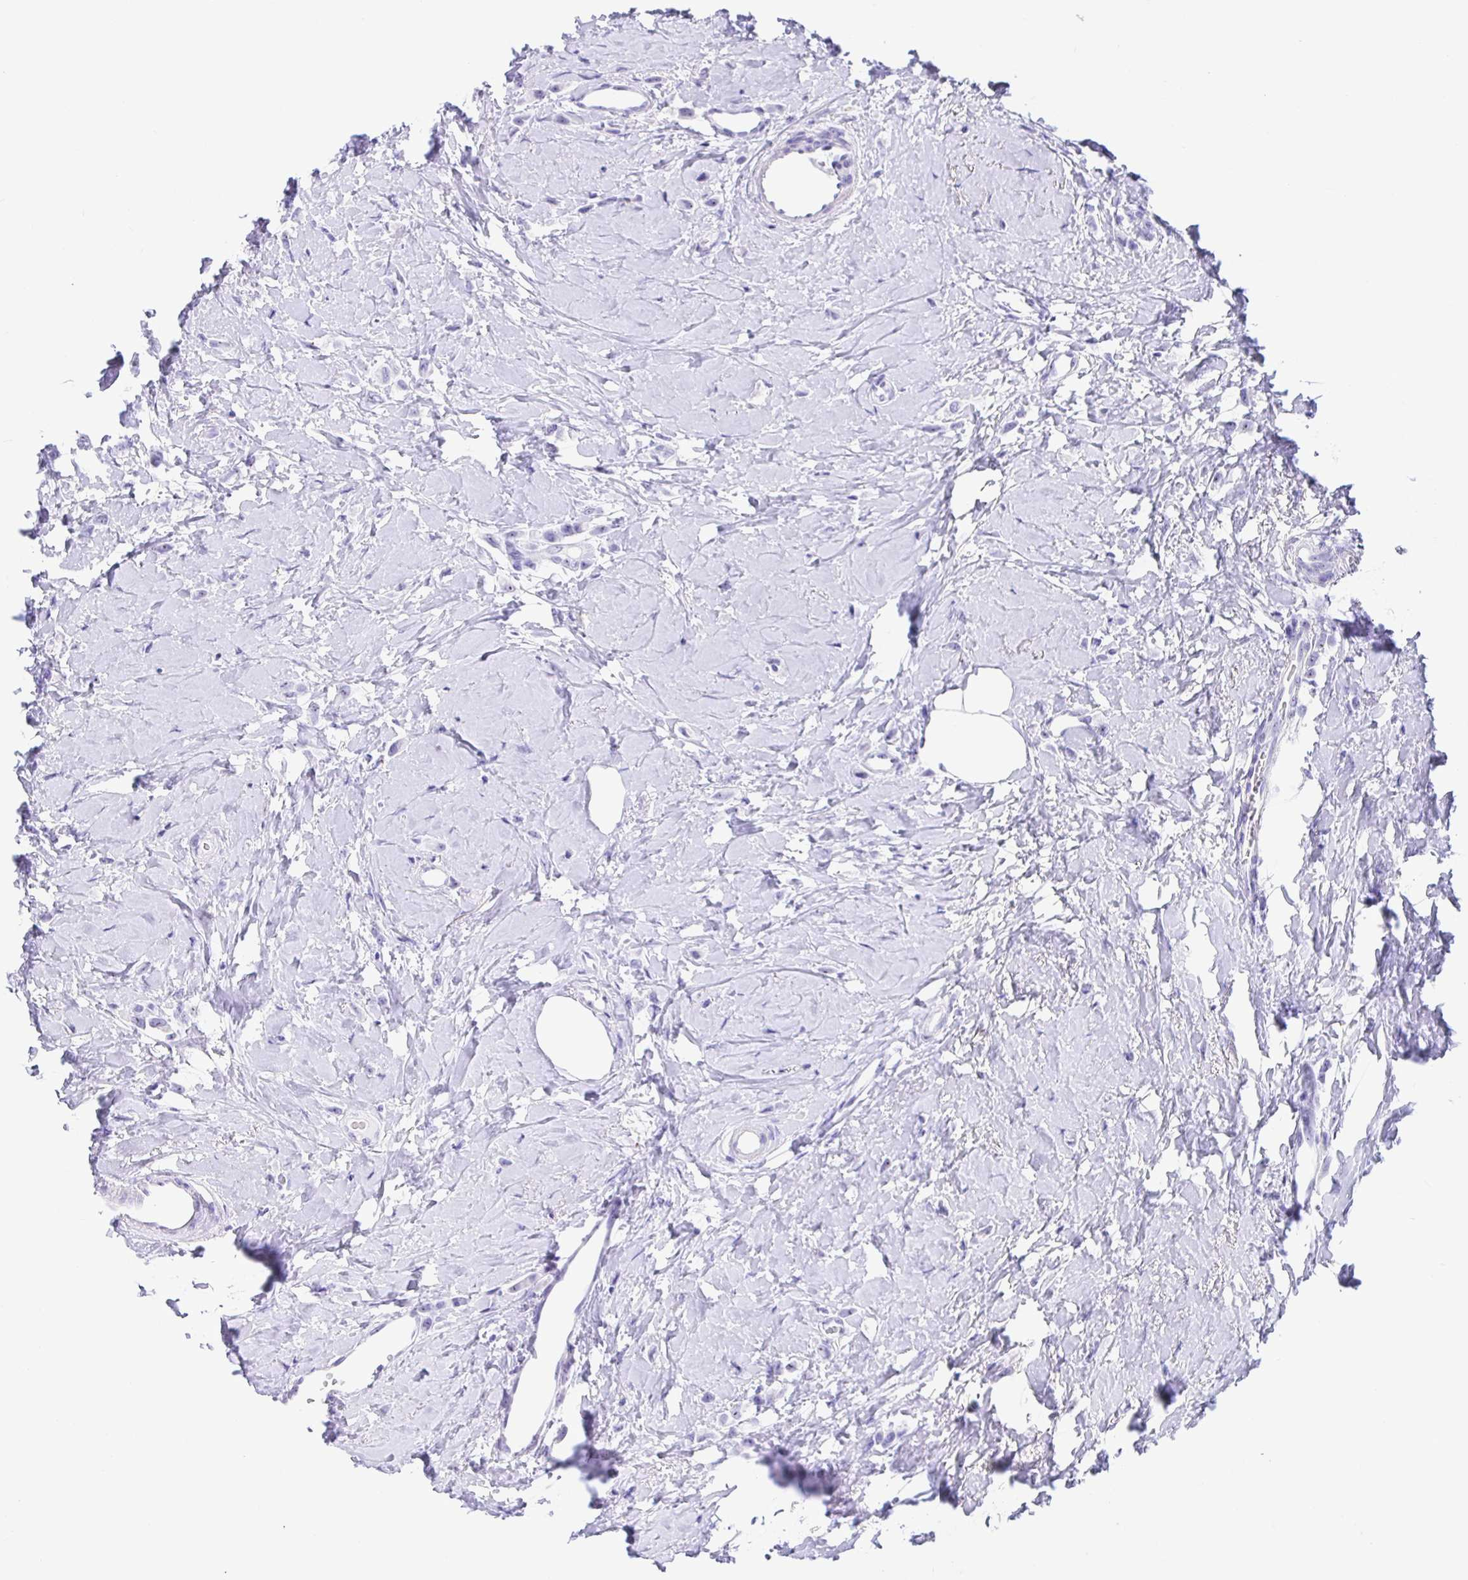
{"staining": {"intensity": "negative", "quantity": "none", "location": "none"}, "tissue": "breast cancer", "cell_type": "Tumor cells", "image_type": "cancer", "snomed": [{"axis": "morphology", "description": "Lobular carcinoma"}, {"axis": "topography", "description": "Breast"}], "caption": "An immunohistochemistry (IHC) micrograph of breast cancer is shown. There is no staining in tumor cells of breast cancer. (Immunohistochemistry, brightfield microscopy, high magnification).", "gene": "PRAMEF19", "patient": {"sex": "female", "age": 66}}